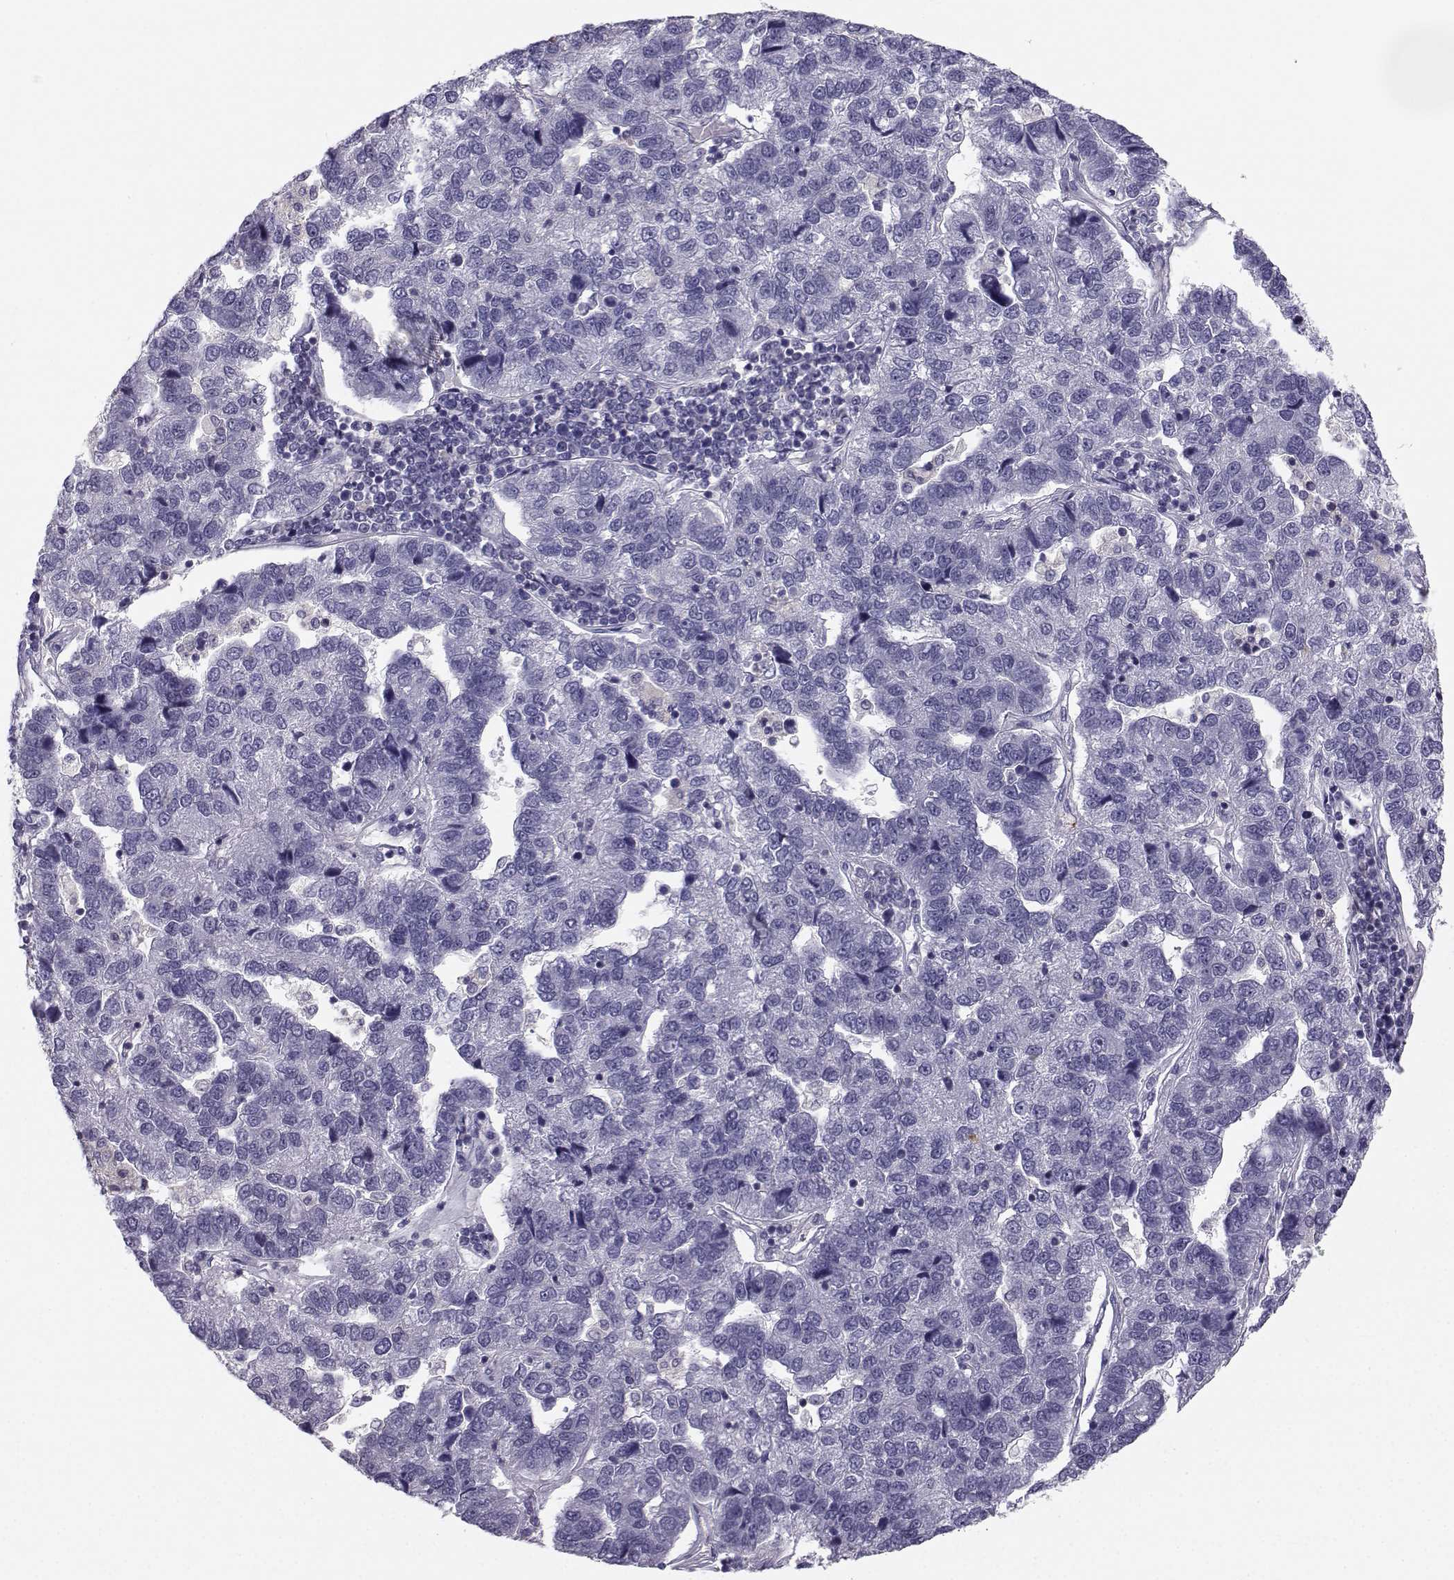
{"staining": {"intensity": "negative", "quantity": "none", "location": "none"}, "tissue": "pancreatic cancer", "cell_type": "Tumor cells", "image_type": "cancer", "snomed": [{"axis": "morphology", "description": "Adenocarcinoma, NOS"}, {"axis": "topography", "description": "Pancreas"}], "caption": "Immunohistochemistry photomicrograph of neoplastic tissue: human pancreatic adenocarcinoma stained with DAB reveals no significant protein positivity in tumor cells. (IHC, brightfield microscopy, high magnification).", "gene": "MROH7", "patient": {"sex": "female", "age": 61}}